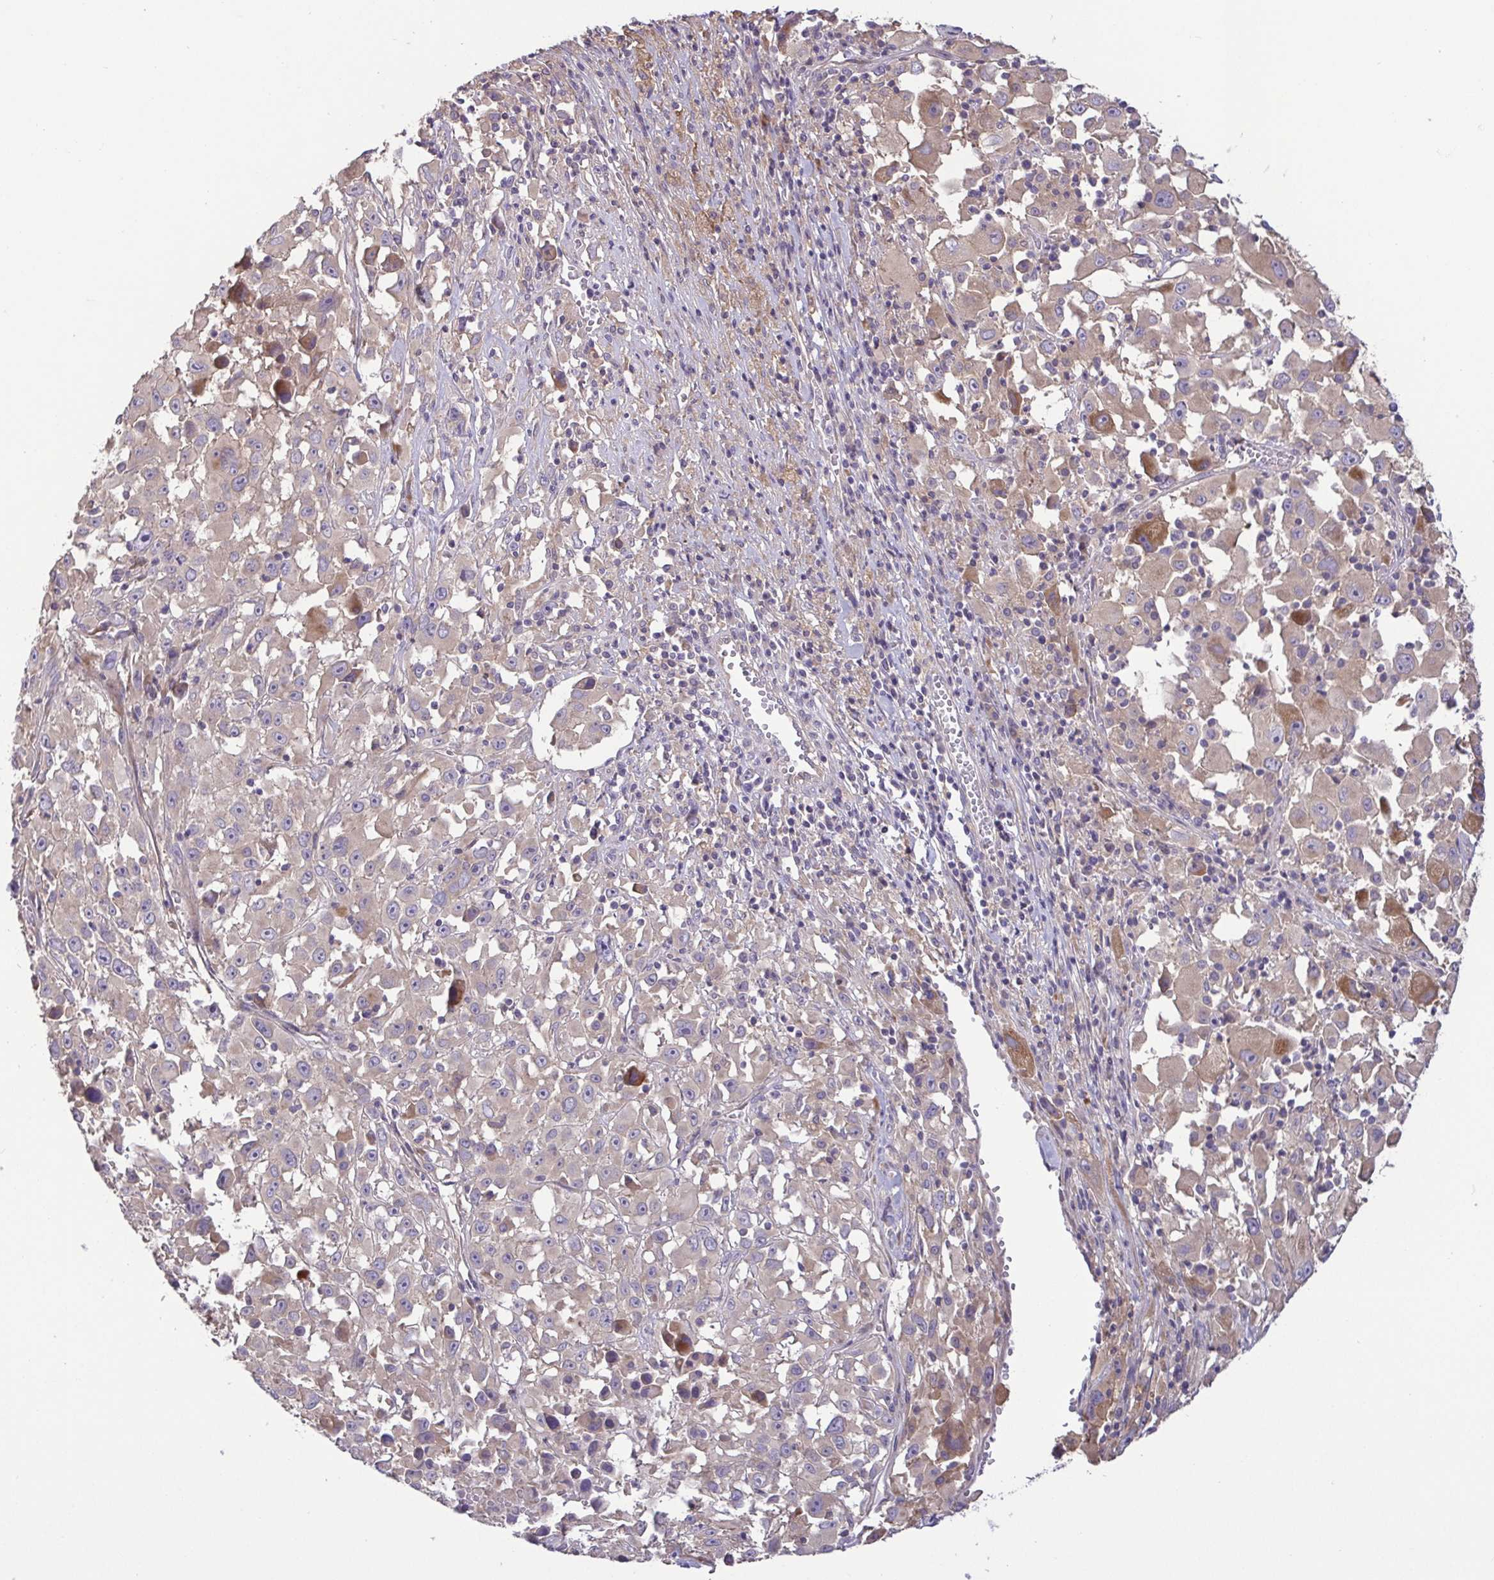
{"staining": {"intensity": "weak", "quantity": "25%-75%", "location": "cytoplasmic/membranous"}, "tissue": "melanoma", "cell_type": "Tumor cells", "image_type": "cancer", "snomed": [{"axis": "morphology", "description": "Malignant melanoma, Metastatic site"}, {"axis": "topography", "description": "Soft tissue"}], "caption": "Immunohistochemistry micrograph of human malignant melanoma (metastatic site) stained for a protein (brown), which demonstrates low levels of weak cytoplasmic/membranous positivity in about 25%-75% of tumor cells.", "gene": "LMF2", "patient": {"sex": "male", "age": 50}}